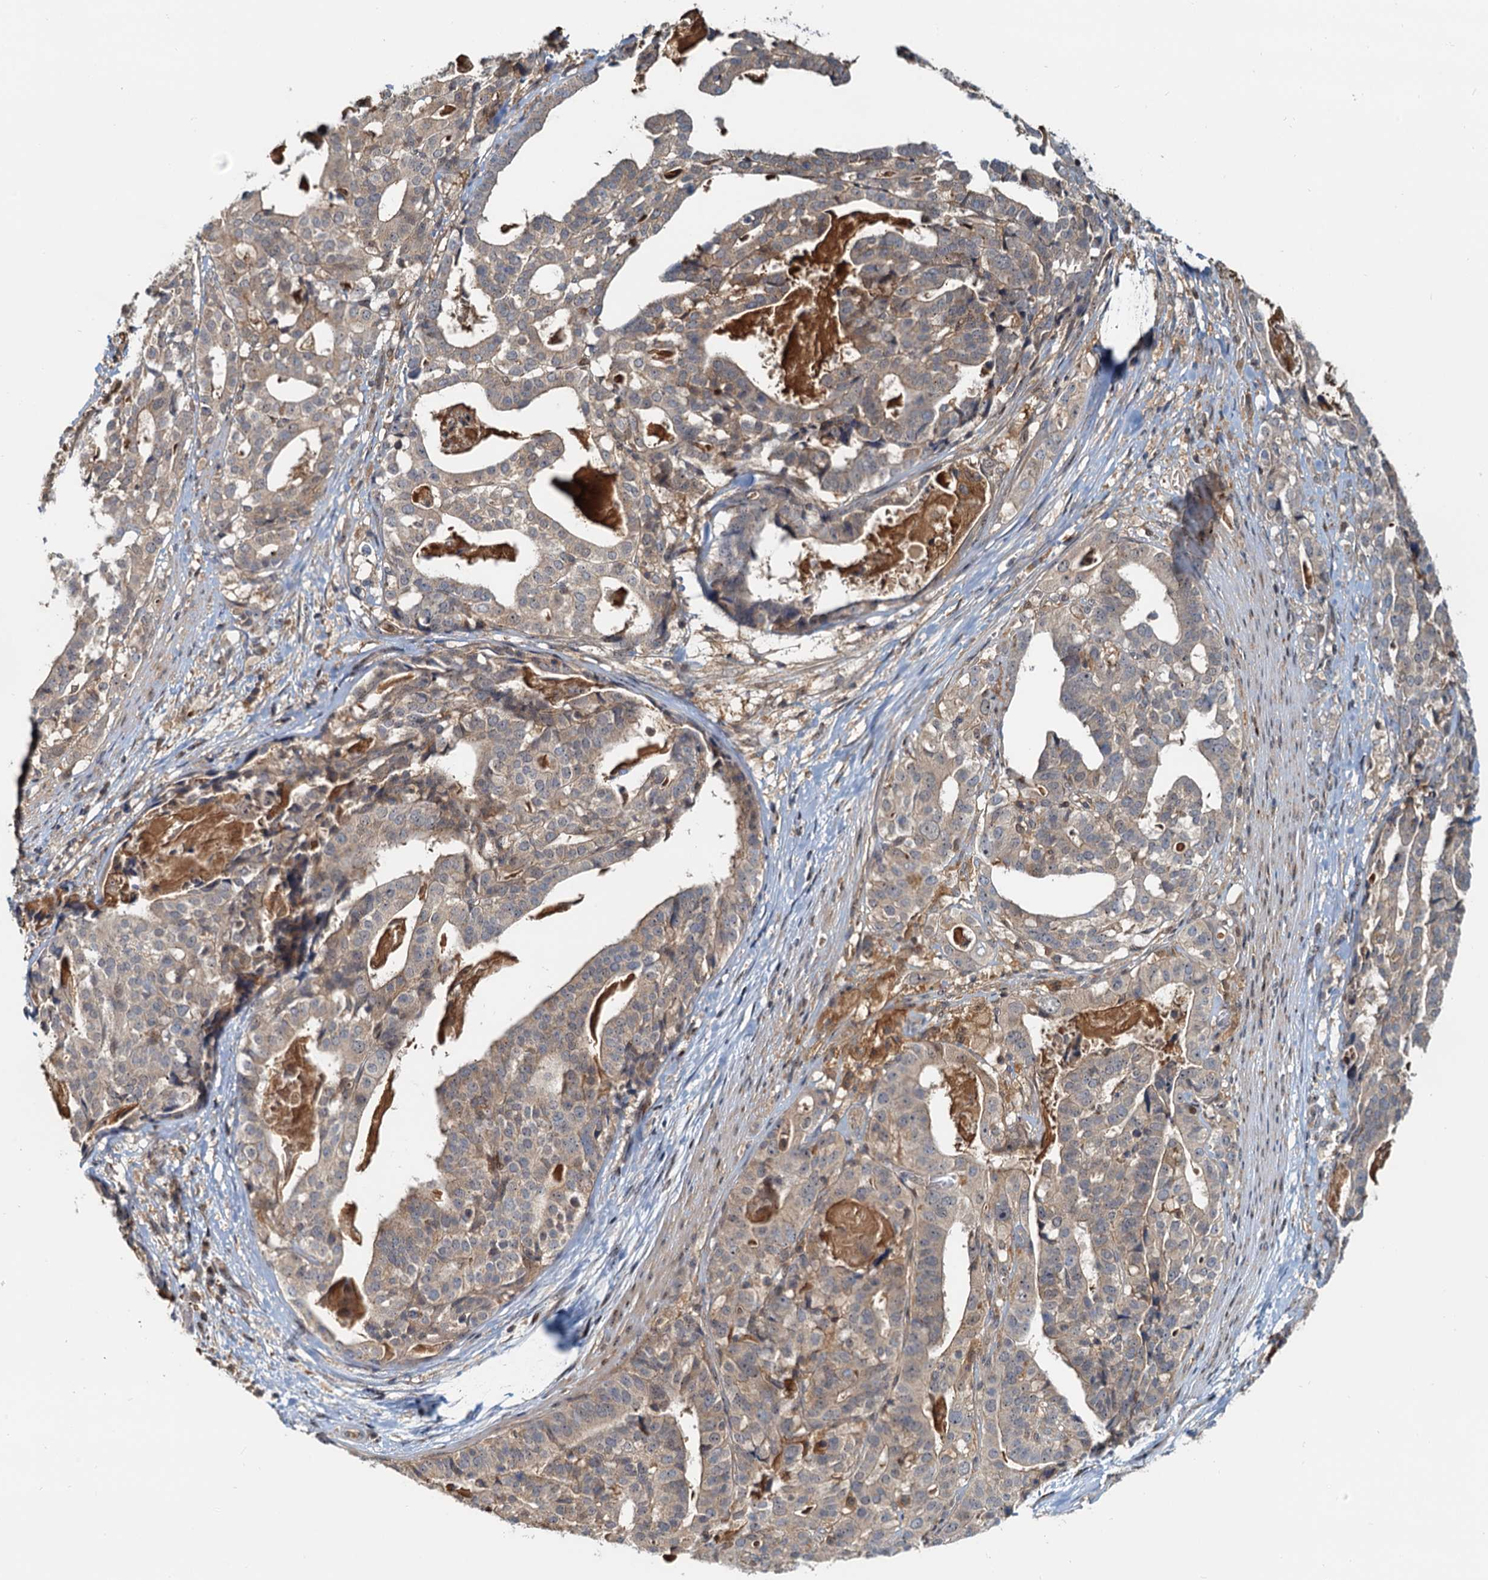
{"staining": {"intensity": "weak", "quantity": ">75%", "location": "cytoplasmic/membranous"}, "tissue": "stomach cancer", "cell_type": "Tumor cells", "image_type": "cancer", "snomed": [{"axis": "morphology", "description": "Adenocarcinoma, NOS"}, {"axis": "topography", "description": "Stomach"}], "caption": "IHC image of stomach adenocarcinoma stained for a protein (brown), which shows low levels of weak cytoplasmic/membranous staining in approximately >75% of tumor cells.", "gene": "TOLLIP", "patient": {"sex": "male", "age": 48}}